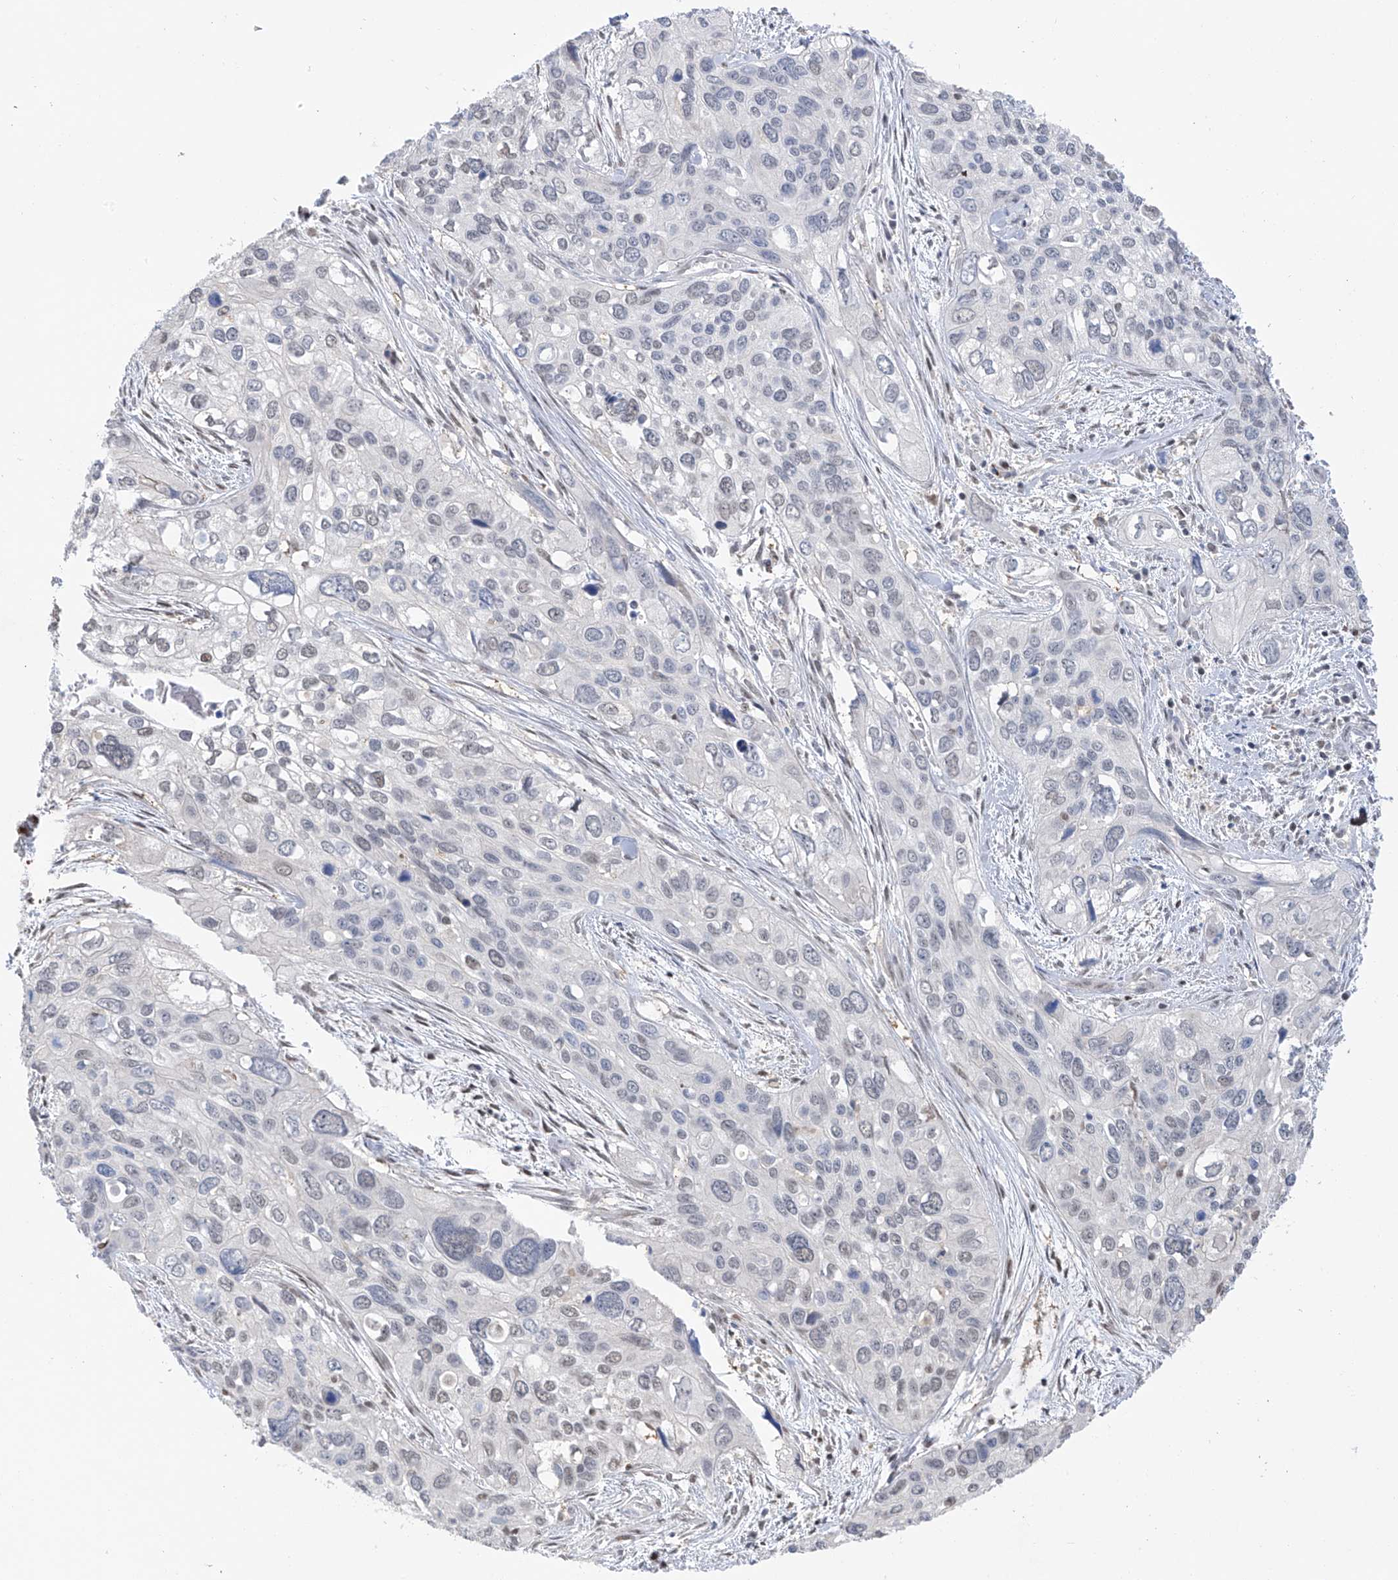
{"staining": {"intensity": "negative", "quantity": "none", "location": "none"}, "tissue": "cervical cancer", "cell_type": "Tumor cells", "image_type": "cancer", "snomed": [{"axis": "morphology", "description": "Squamous cell carcinoma, NOS"}, {"axis": "topography", "description": "Cervix"}], "caption": "This is a histopathology image of immunohistochemistry staining of cervical cancer (squamous cell carcinoma), which shows no expression in tumor cells.", "gene": "PMM1", "patient": {"sex": "female", "age": 55}}